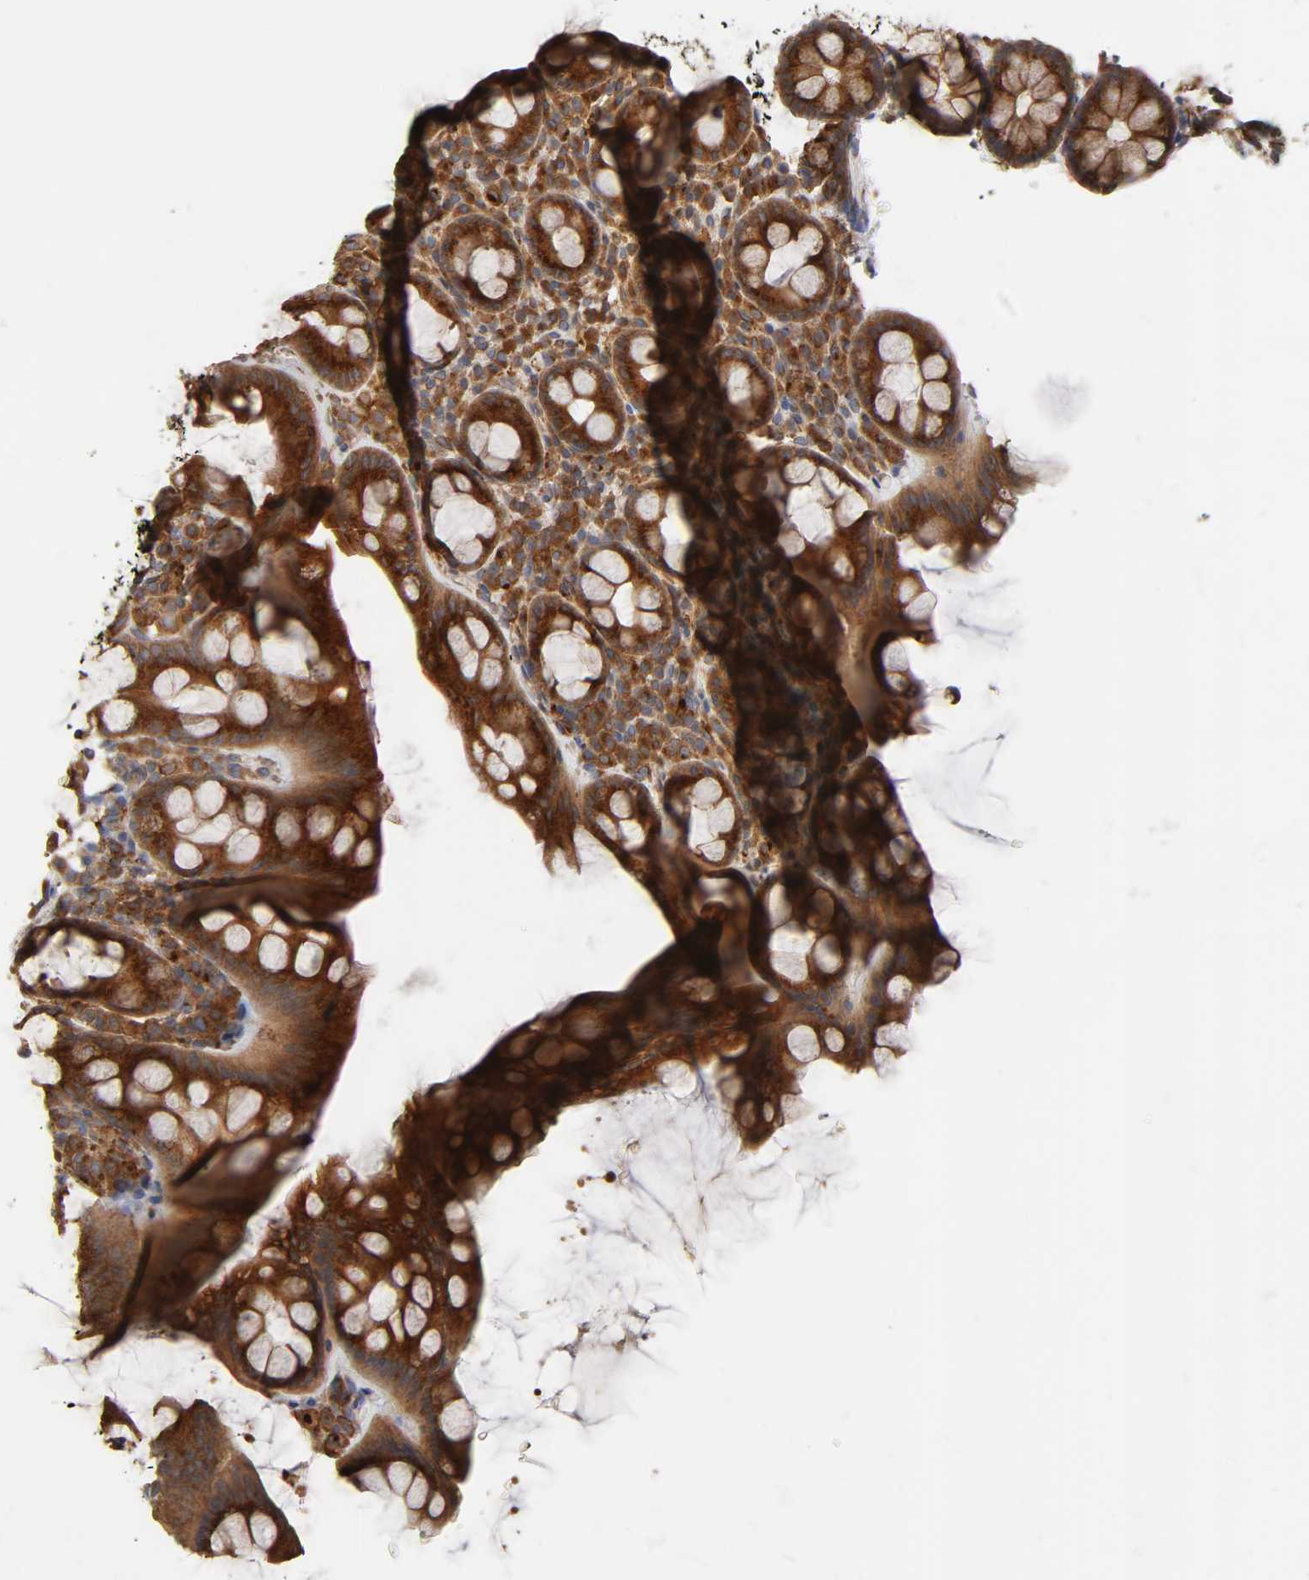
{"staining": {"intensity": "strong", "quantity": ">75%", "location": "cytoplasmic/membranous"}, "tissue": "rectum", "cell_type": "Glandular cells", "image_type": "normal", "snomed": [{"axis": "morphology", "description": "Normal tissue, NOS"}, {"axis": "topography", "description": "Rectum"}], "caption": "IHC histopathology image of benign human rectum stained for a protein (brown), which displays high levels of strong cytoplasmic/membranous positivity in approximately >75% of glandular cells.", "gene": "GNPTG", "patient": {"sex": "male", "age": 92}}